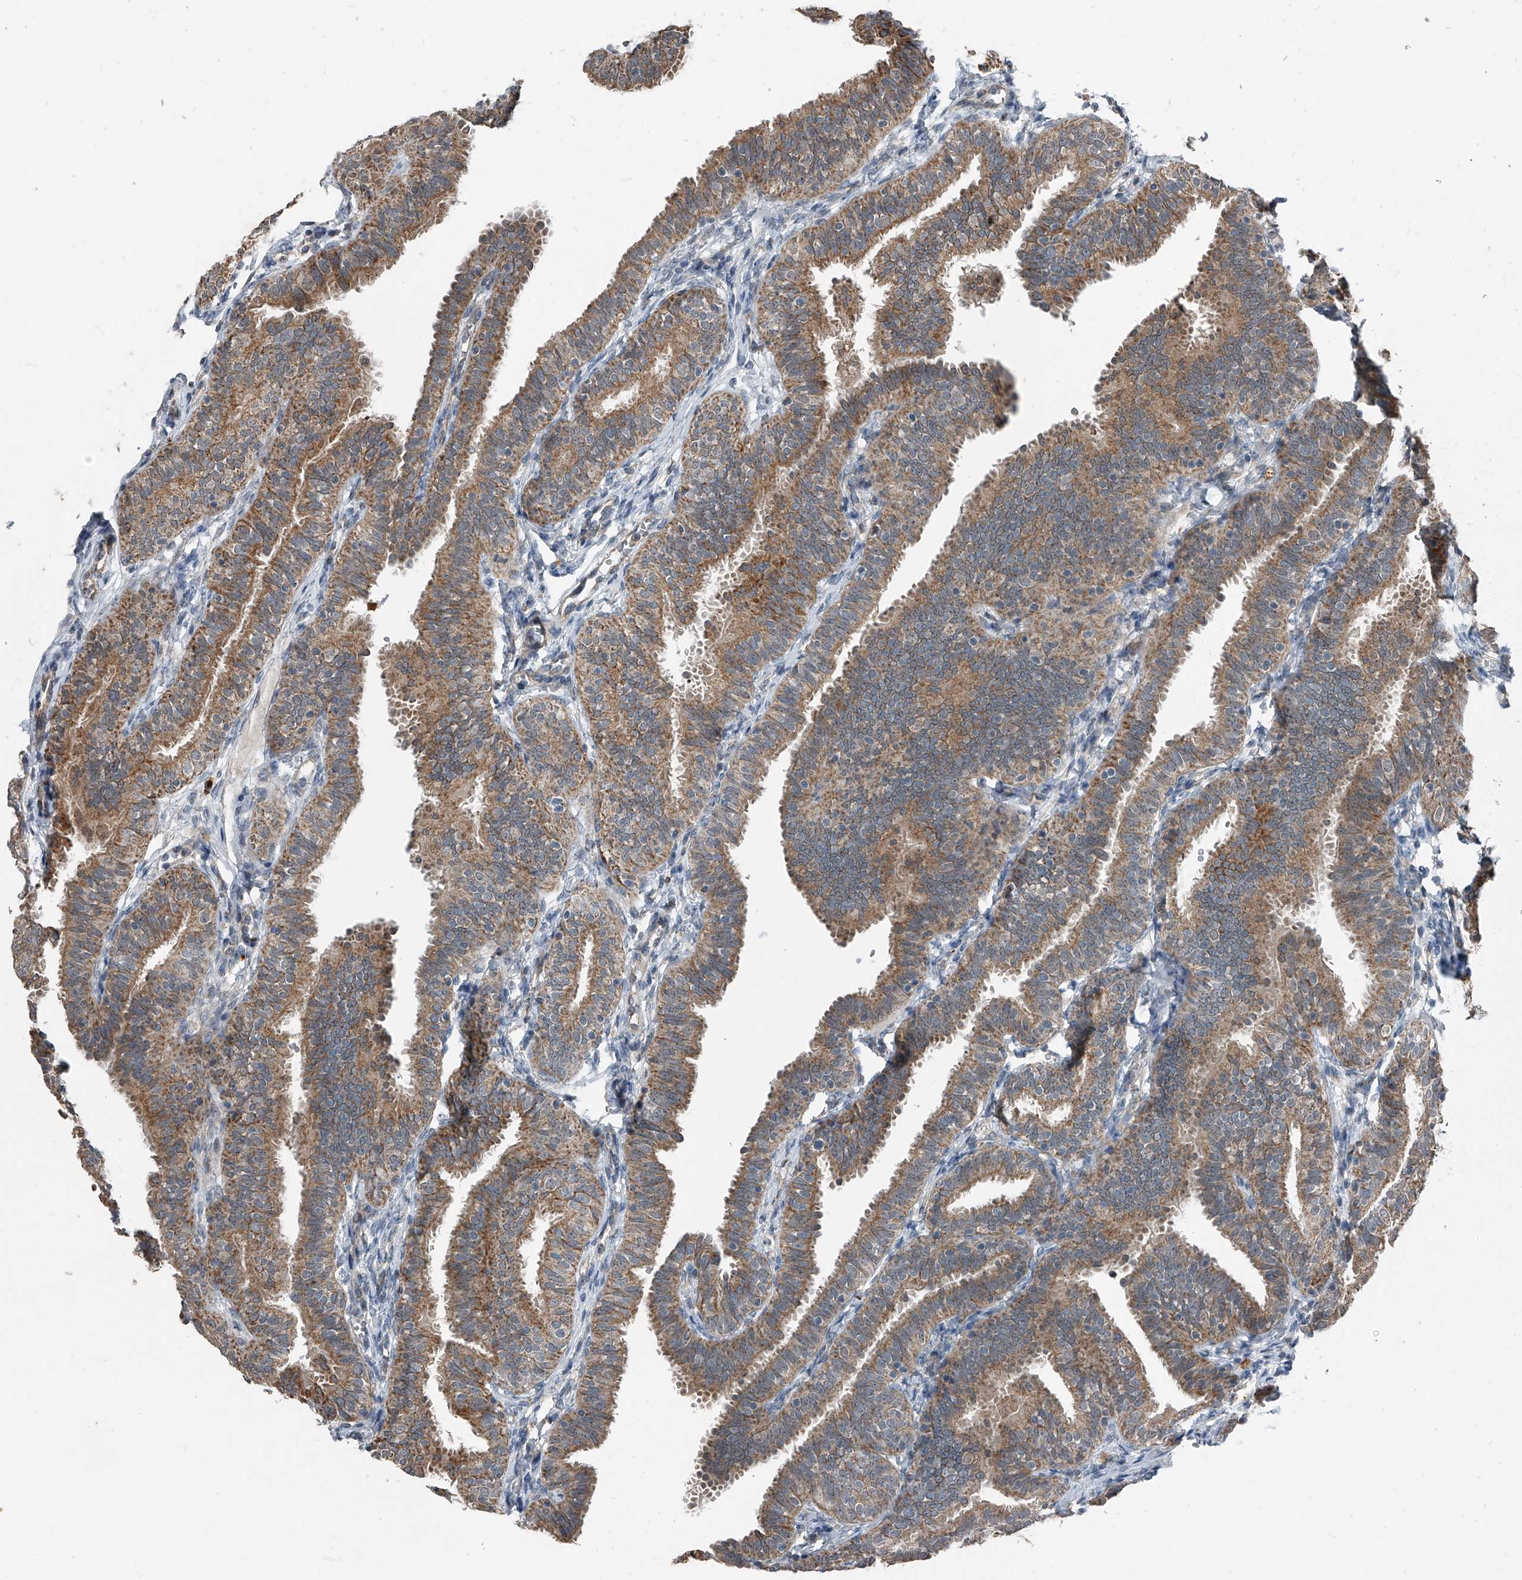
{"staining": {"intensity": "moderate", "quantity": ">75%", "location": "cytoplasmic/membranous"}, "tissue": "fallopian tube", "cell_type": "Glandular cells", "image_type": "normal", "snomed": [{"axis": "morphology", "description": "Normal tissue, NOS"}, {"axis": "topography", "description": "Fallopian tube"}], "caption": "A medium amount of moderate cytoplasmic/membranous positivity is present in approximately >75% of glandular cells in unremarkable fallopian tube.", "gene": "CHRNA7", "patient": {"sex": "female", "age": 35}}